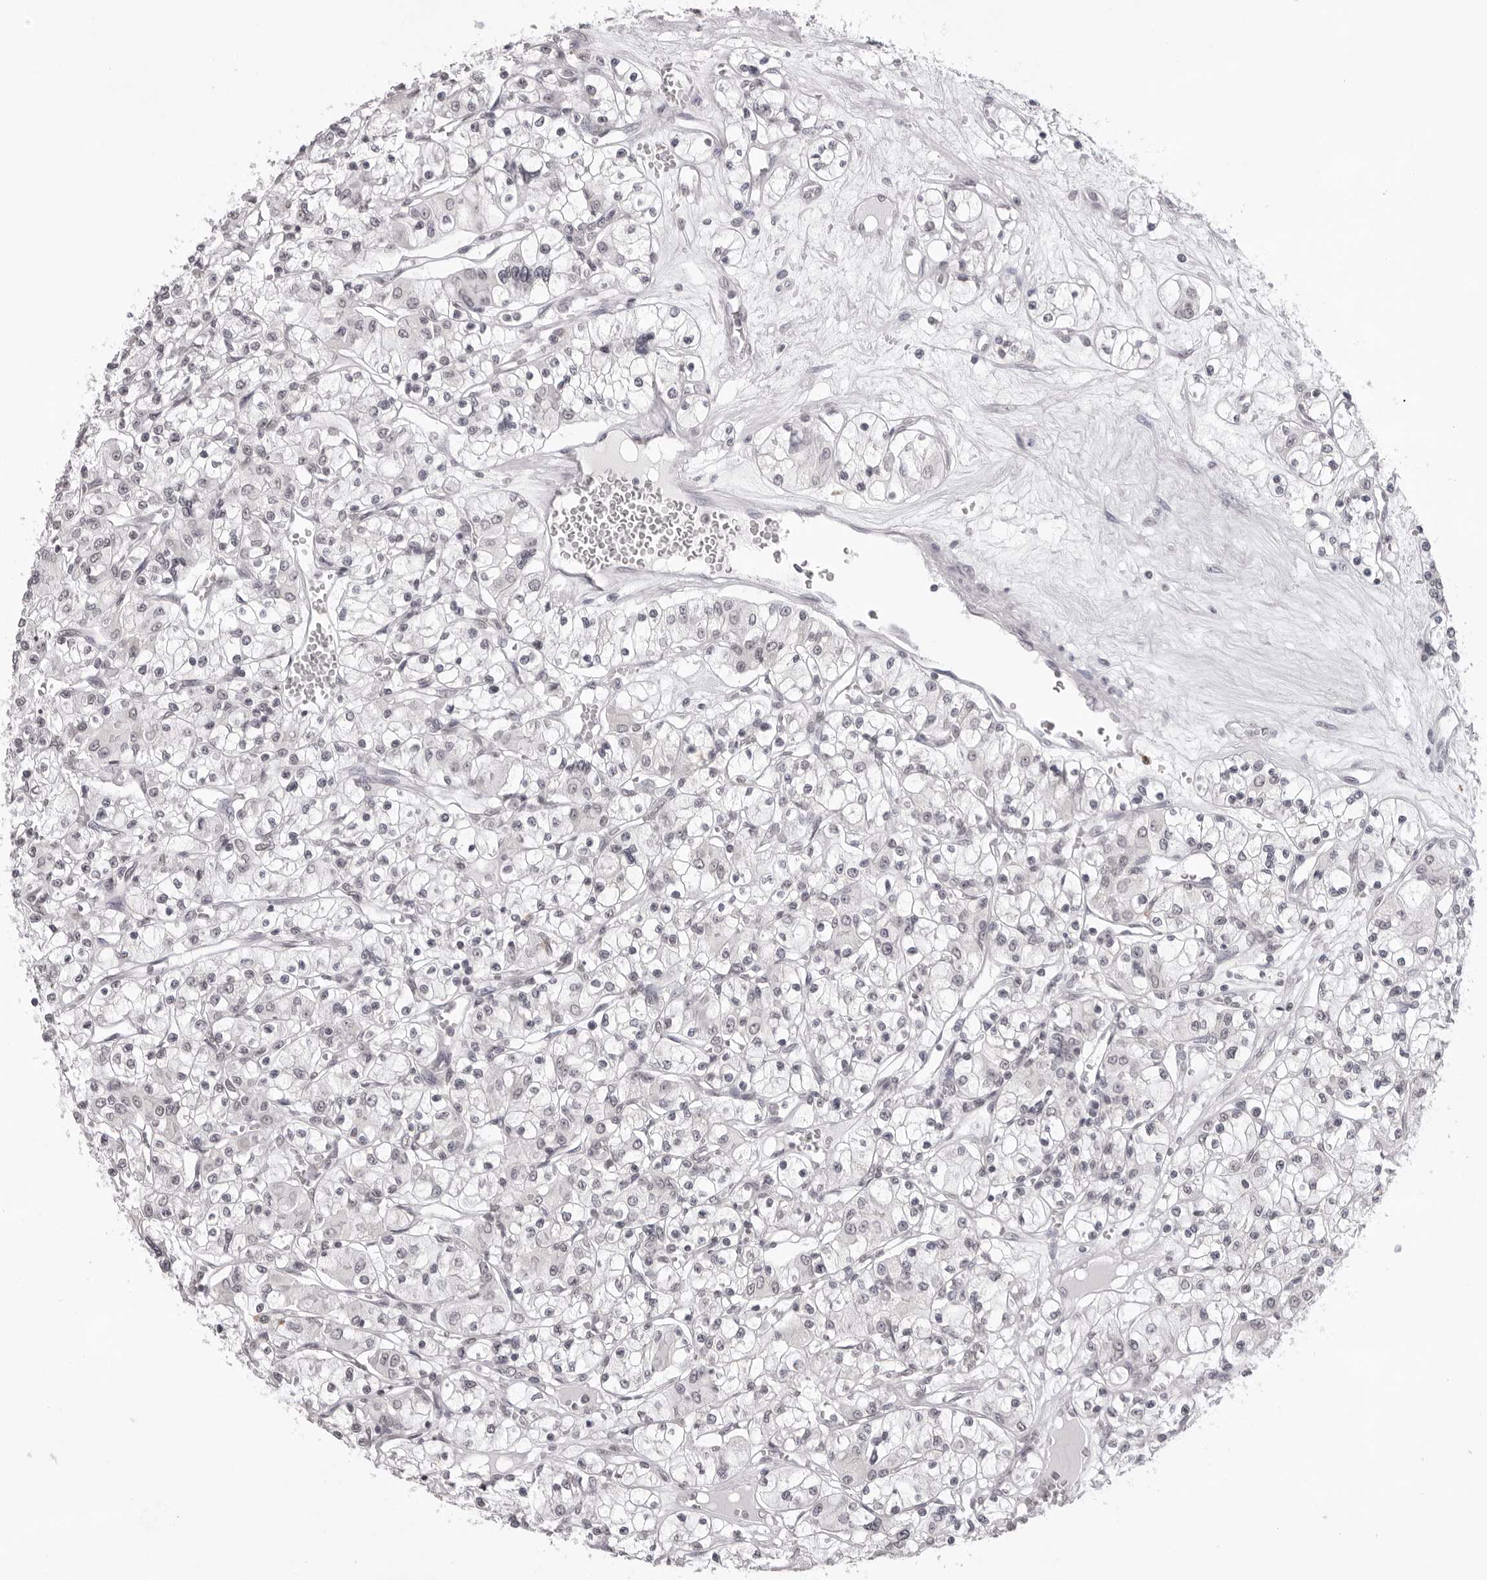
{"staining": {"intensity": "negative", "quantity": "none", "location": "none"}, "tissue": "renal cancer", "cell_type": "Tumor cells", "image_type": "cancer", "snomed": [{"axis": "morphology", "description": "Adenocarcinoma, NOS"}, {"axis": "topography", "description": "Kidney"}], "caption": "This is an immunohistochemistry micrograph of human renal cancer. There is no staining in tumor cells.", "gene": "NTM", "patient": {"sex": "female", "age": 59}}